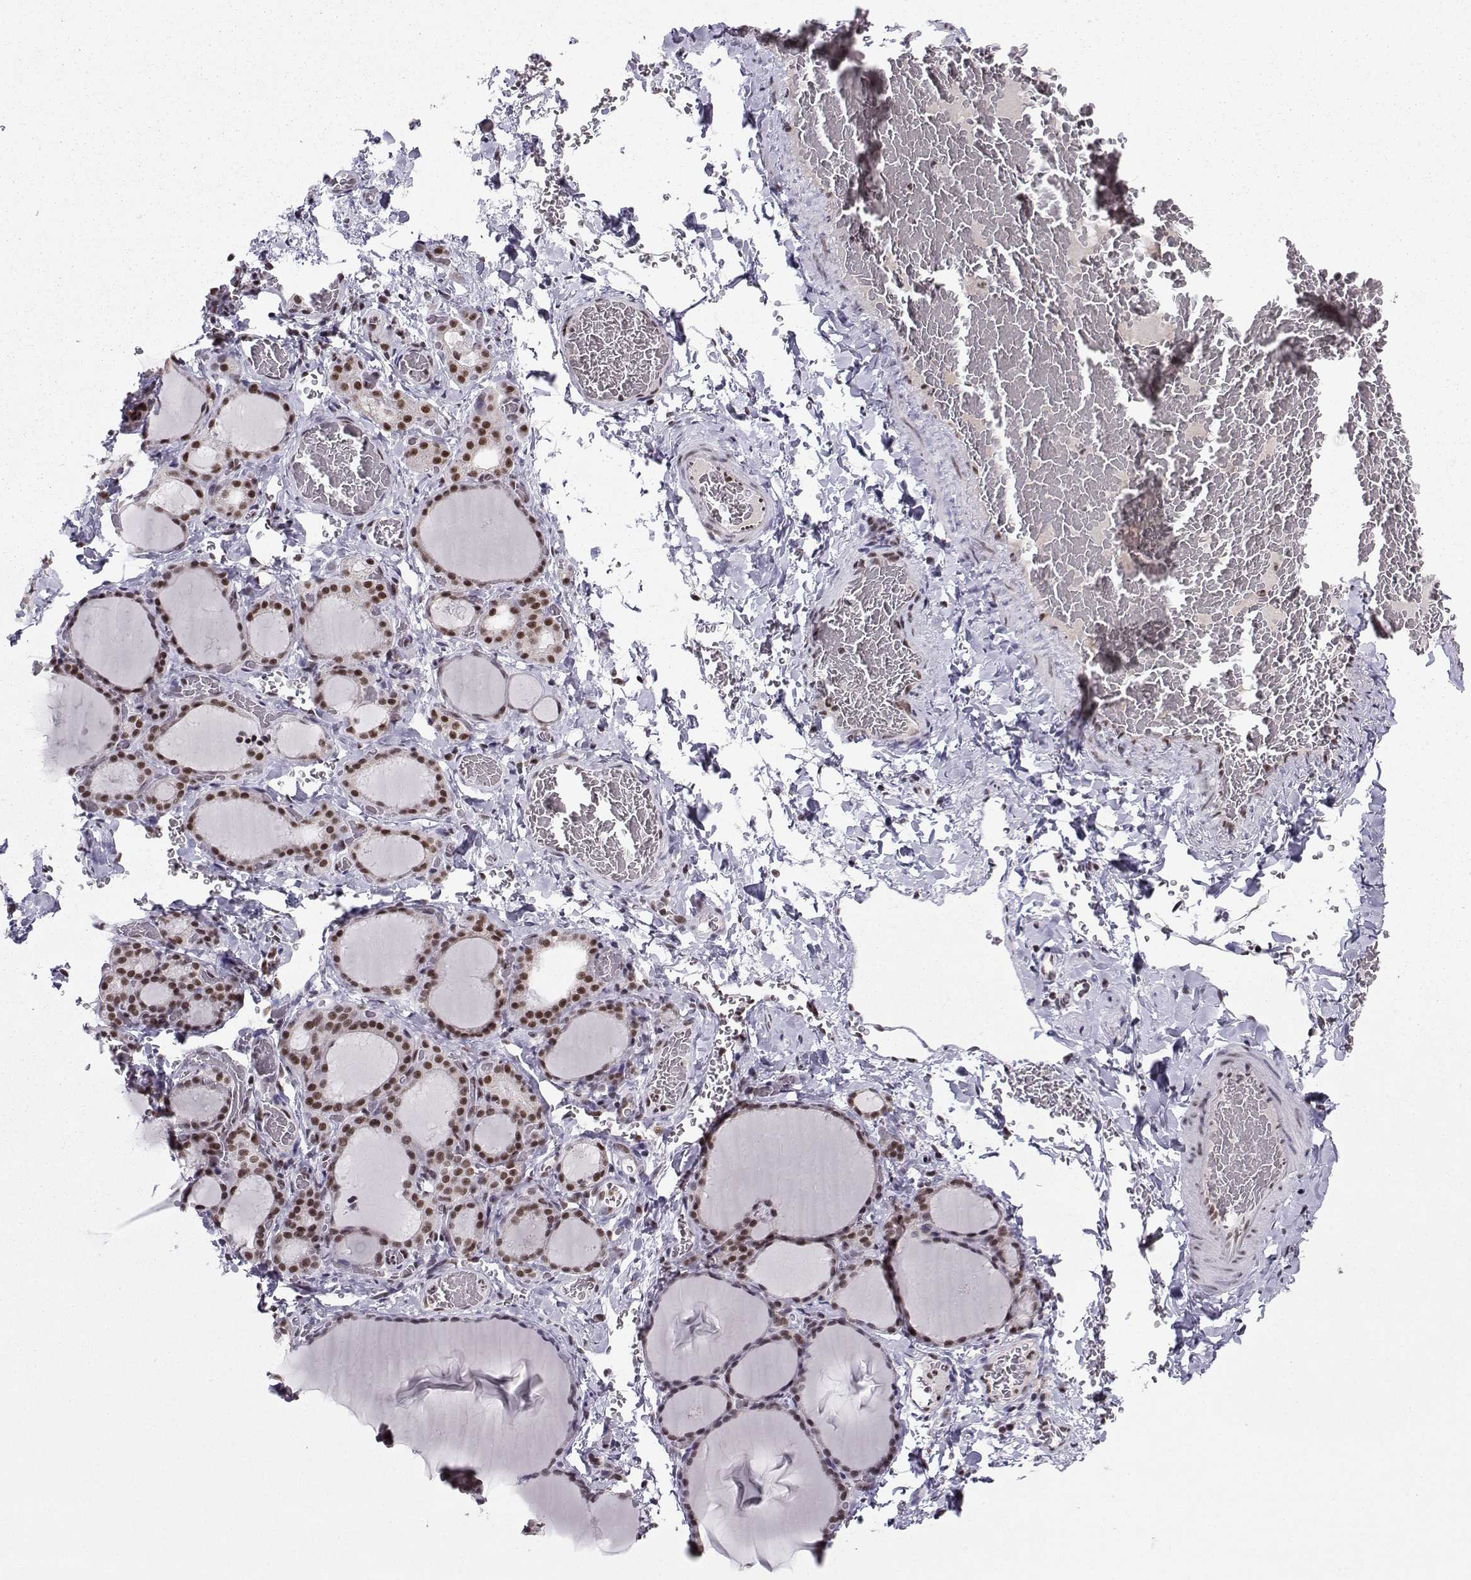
{"staining": {"intensity": "moderate", "quantity": "25%-75%", "location": "nuclear"}, "tissue": "thyroid gland", "cell_type": "Glandular cells", "image_type": "normal", "snomed": [{"axis": "morphology", "description": "Normal tissue, NOS"}, {"axis": "morphology", "description": "Hyperplasia, NOS"}, {"axis": "topography", "description": "Thyroid gland"}], "caption": "Protein expression analysis of benign thyroid gland exhibits moderate nuclear staining in approximately 25%-75% of glandular cells. (brown staining indicates protein expression, while blue staining denotes nuclei).", "gene": "SNRPB2", "patient": {"sex": "female", "age": 27}}